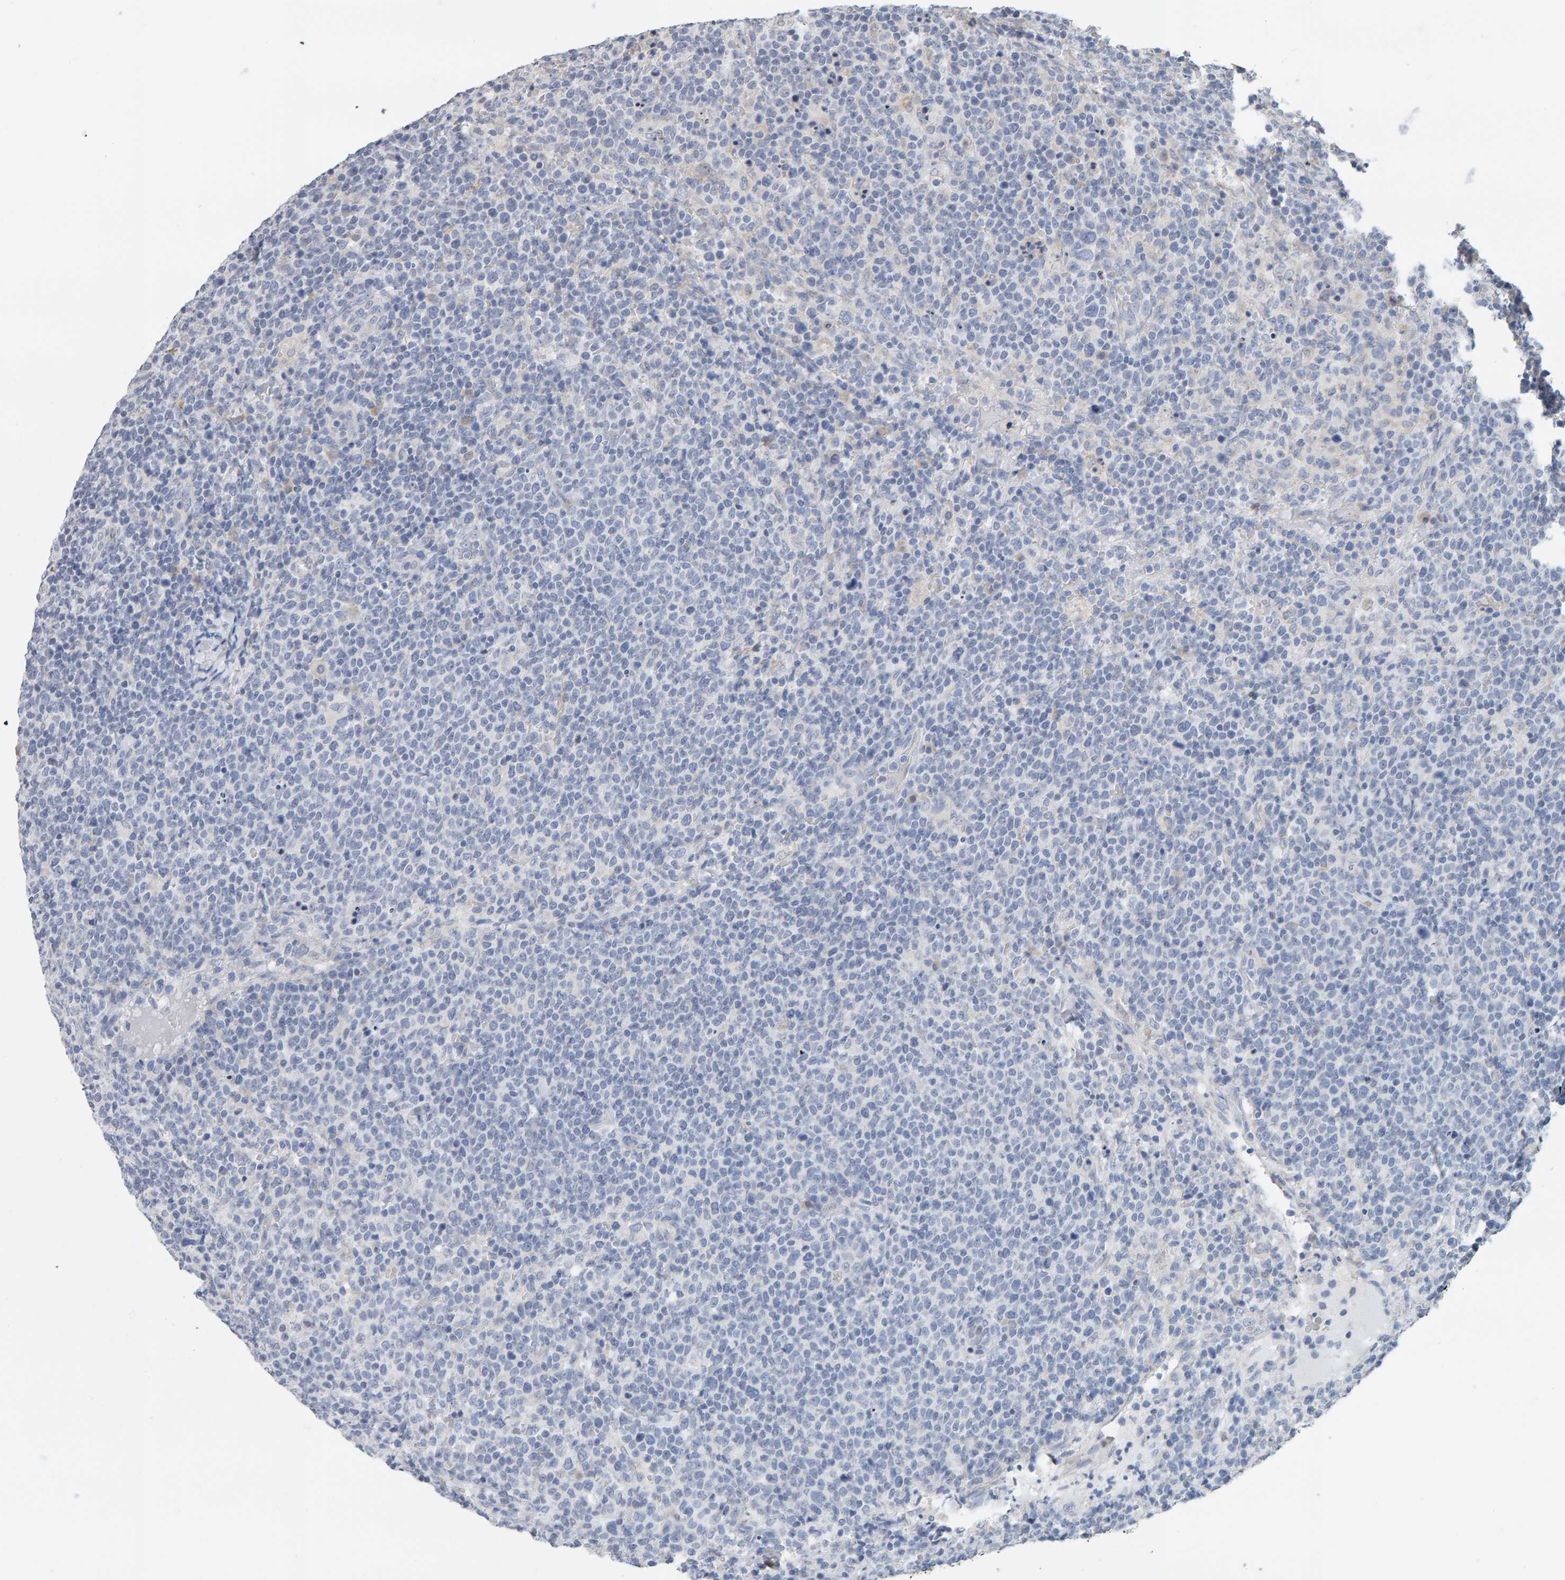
{"staining": {"intensity": "negative", "quantity": "none", "location": "none"}, "tissue": "lymphoma", "cell_type": "Tumor cells", "image_type": "cancer", "snomed": [{"axis": "morphology", "description": "Malignant lymphoma, non-Hodgkin's type, High grade"}, {"axis": "topography", "description": "Lymph node"}], "caption": "The image reveals no significant staining in tumor cells of high-grade malignant lymphoma, non-Hodgkin's type.", "gene": "ADHFE1", "patient": {"sex": "male", "age": 61}}